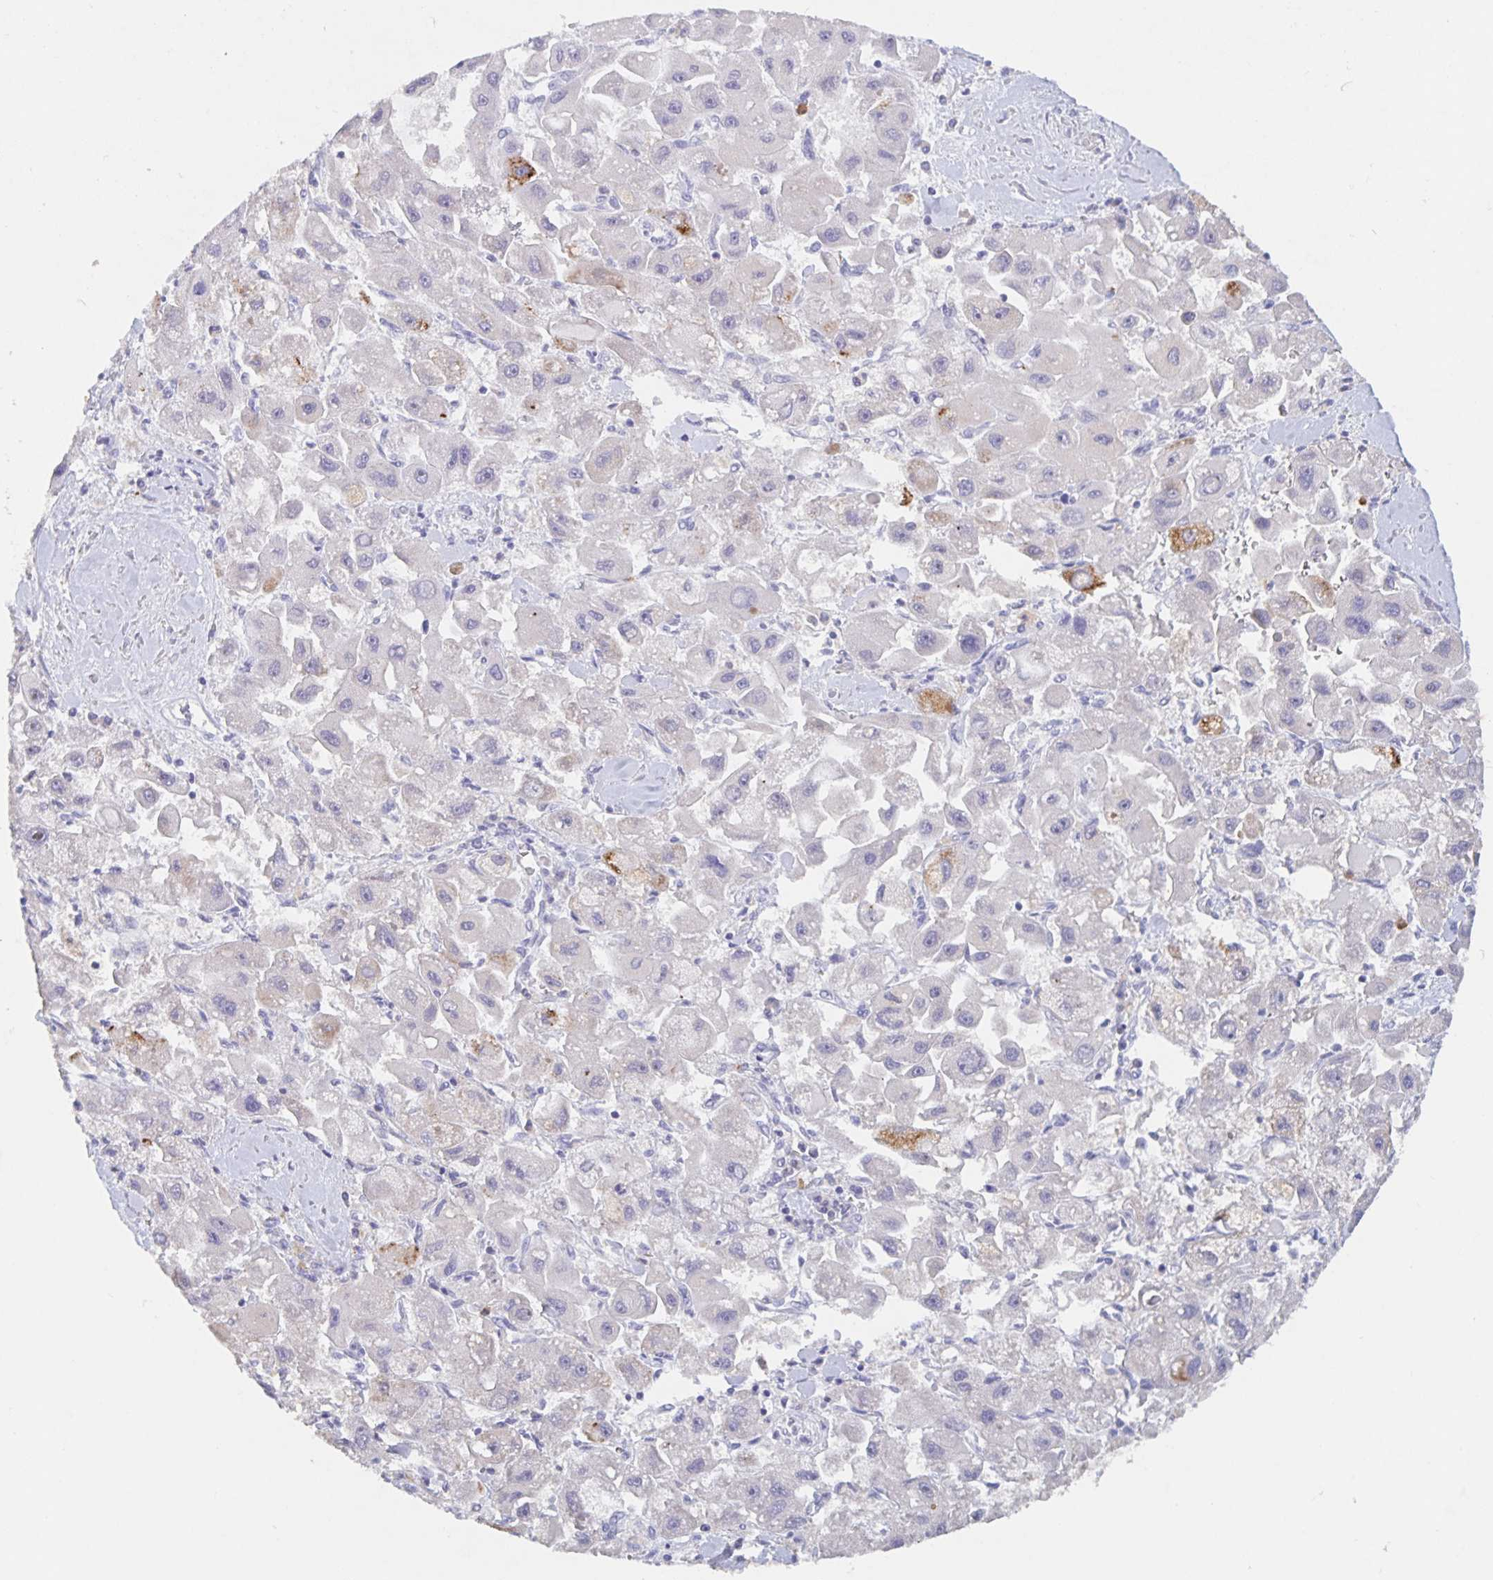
{"staining": {"intensity": "negative", "quantity": "none", "location": "none"}, "tissue": "liver cancer", "cell_type": "Tumor cells", "image_type": "cancer", "snomed": [{"axis": "morphology", "description": "Carcinoma, Hepatocellular, NOS"}, {"axis": "topography", "description": "Liver"}], "caption": "The immunohistochemistry (IHC) histopathology image has no significant staining in tumor cells of liver hepatocellular carcinoma tissue.", "gene": "CDC42BPG", "patient": {"sex": "male", "age": 24}}